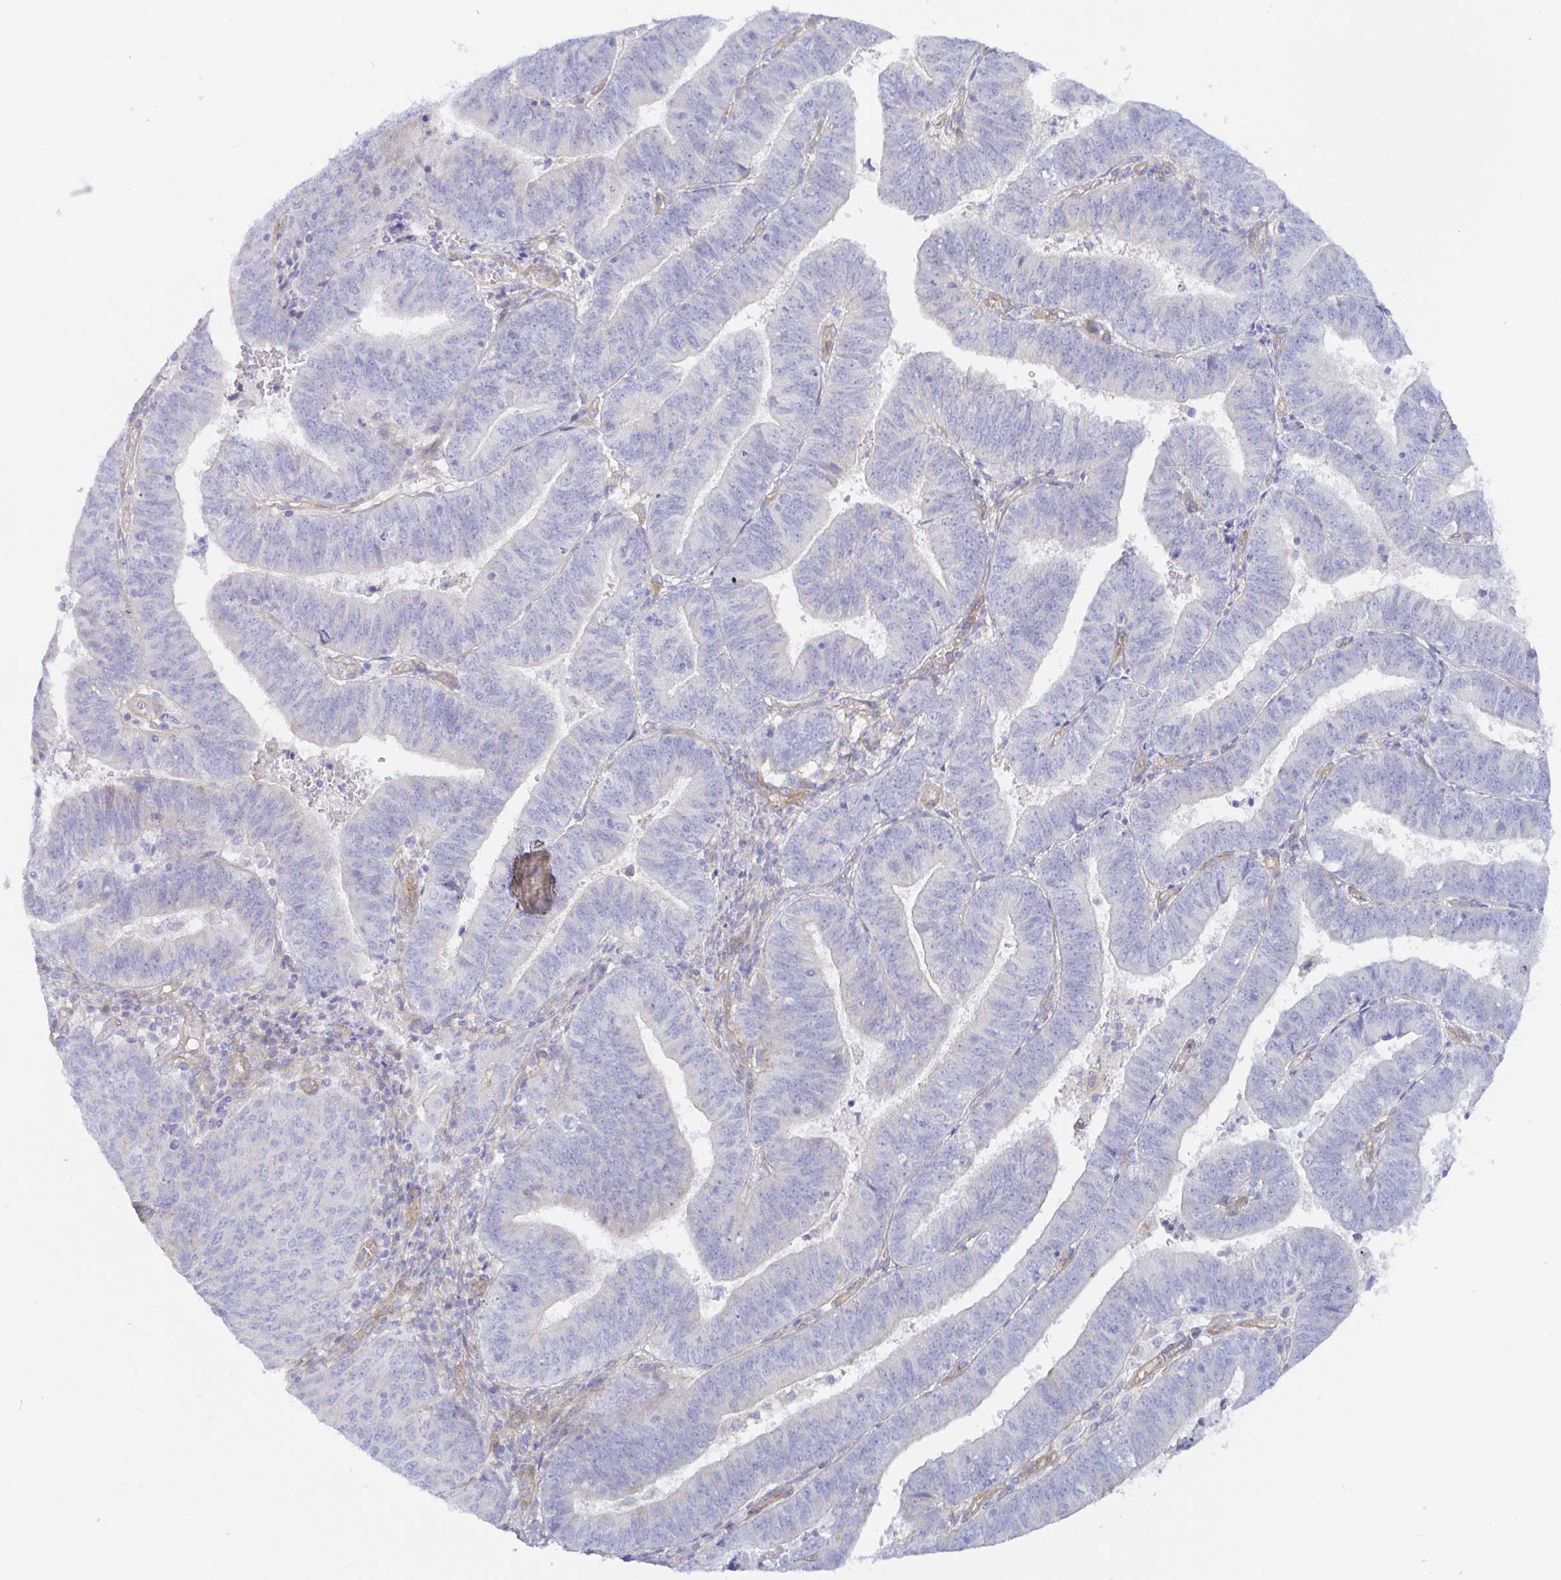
{"staining": {"intensity": "negative", "quantity": "none", "location": "none"}, "tissue": "endometrial cancer", "cell_type": "Tumor cells", "image_type": "cancer", "snomed": [{"axis": "morphology", "description": "Adenocarcinoma, NOS"}, {"axis": "topography", "description": "Endometrium"}], "caption": "This image is of endometrial adenocarcinoma stained with immunohistochemistry (IHC) to label a protein in brown with the nuclei are counter-stained blue. There is no positivity in tumor cells.", "gene": "ARL4D", "patient": {"sex": "female", "age": 82}}